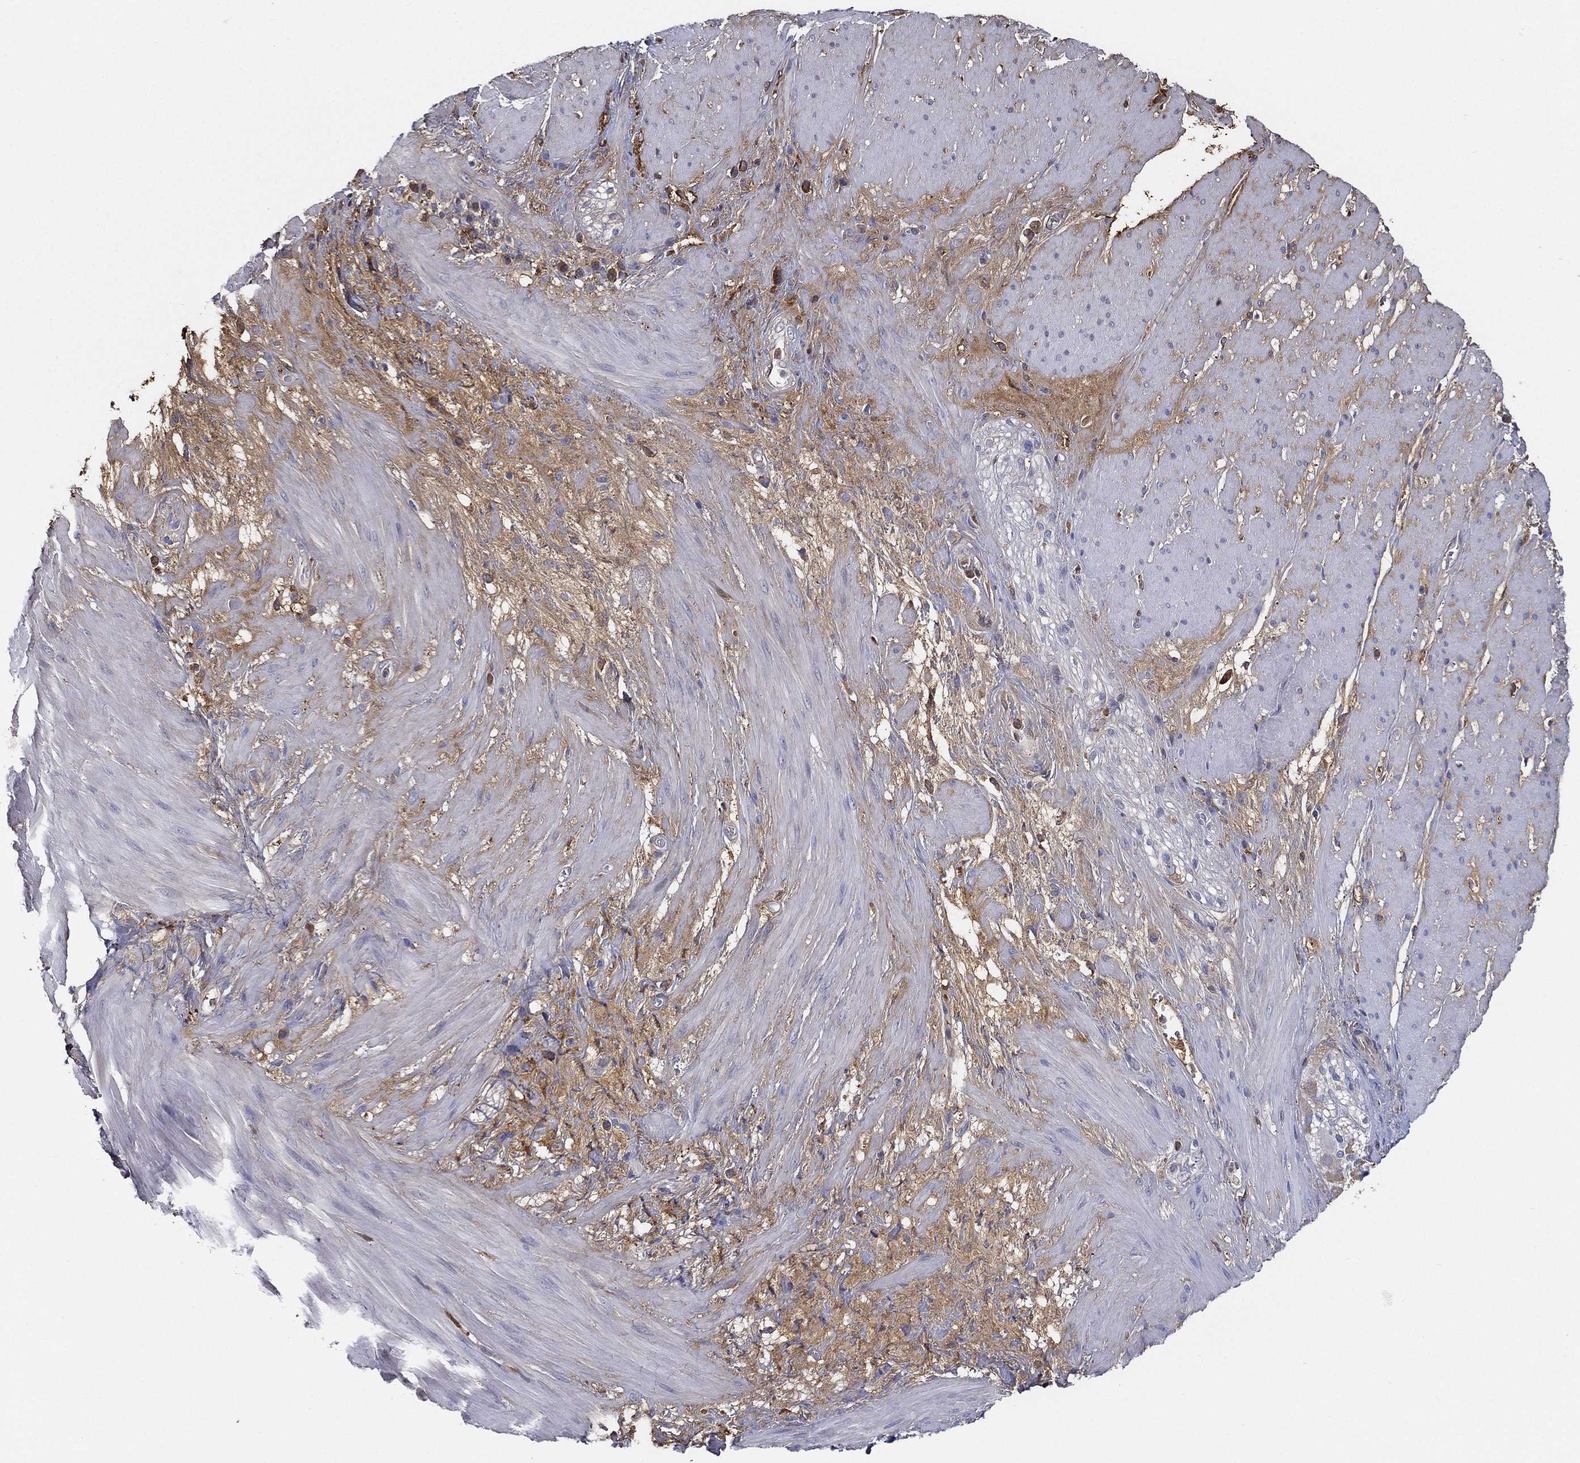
{"staining": {"intensity": "negative", "quantity": "none", "location": "none"}, "tissue": "smooth muscle", "cell_type": "Smooth muscle cells", "image_type": "normal", "snomed": [{"axis": "morphology", "description": "Normal tissue, NOS"}, {"axis": "topography", "description": "Soft tissue"}, {"axis": "topography", "description": "Smooth muscle"}], "caption": "The micrograph shows no staining of smooth muscle cells in normal smooth muscle.", "gene": "IFNB1", "patient": {"sex": "male", "age": 72}}